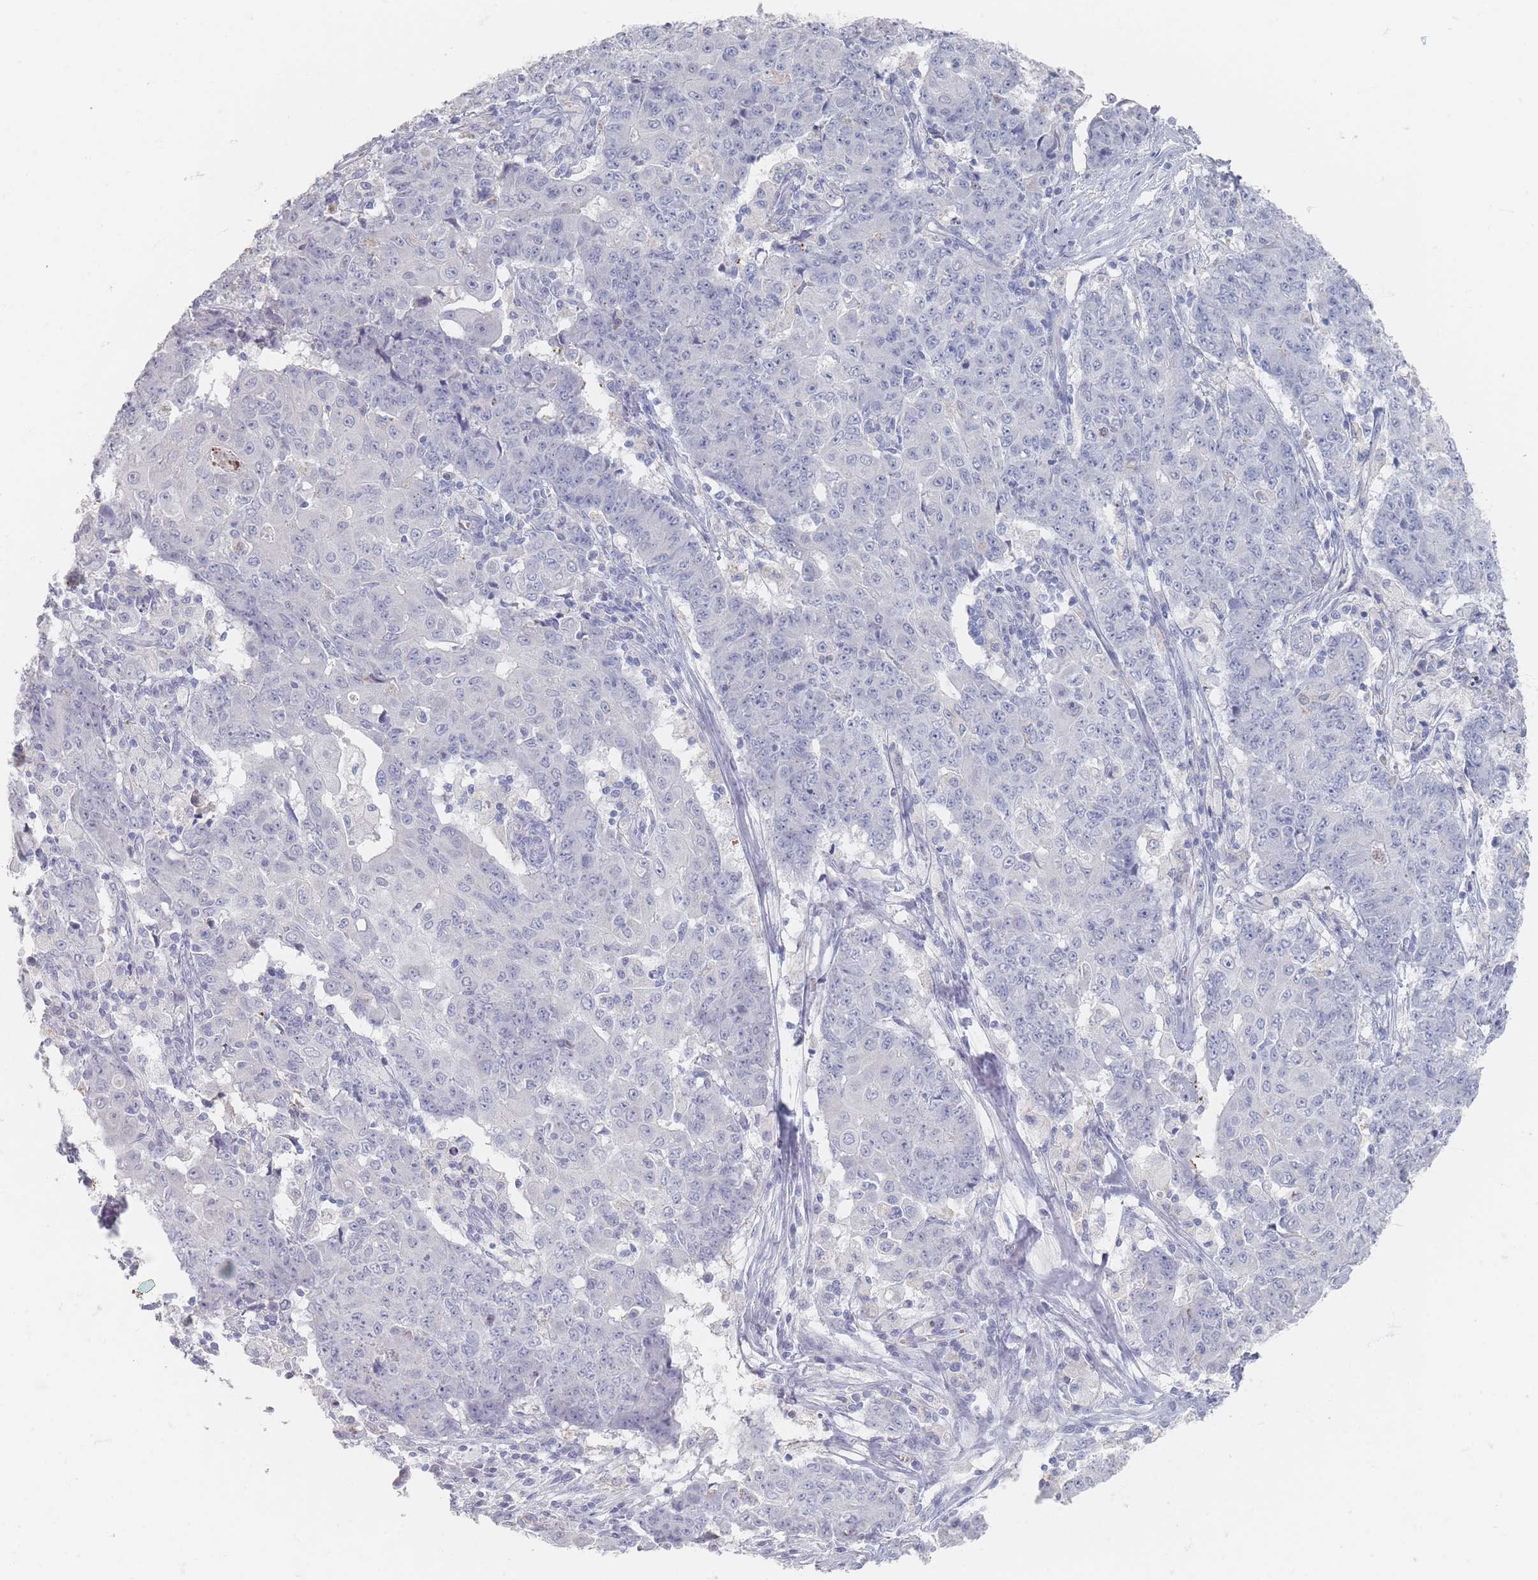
{"staining": {"intensity": "negative", "quantity": "none", "location": "none"}, "tissue": "ovarian cancer", "cell_type": "Tumor cells", "image_type": "cancer", "snomed": [{"axis": "morphology", "description": "Carcinoma, endometroid"}, {"axis": "topography", "description": "Ovary"}], "caption": "This is an IHC image of human ovarian endometroid carcinoma. There is no expression in tumor cells.", "gene": "HELZ2", "patient": {"sex": "female", "age": 42}}